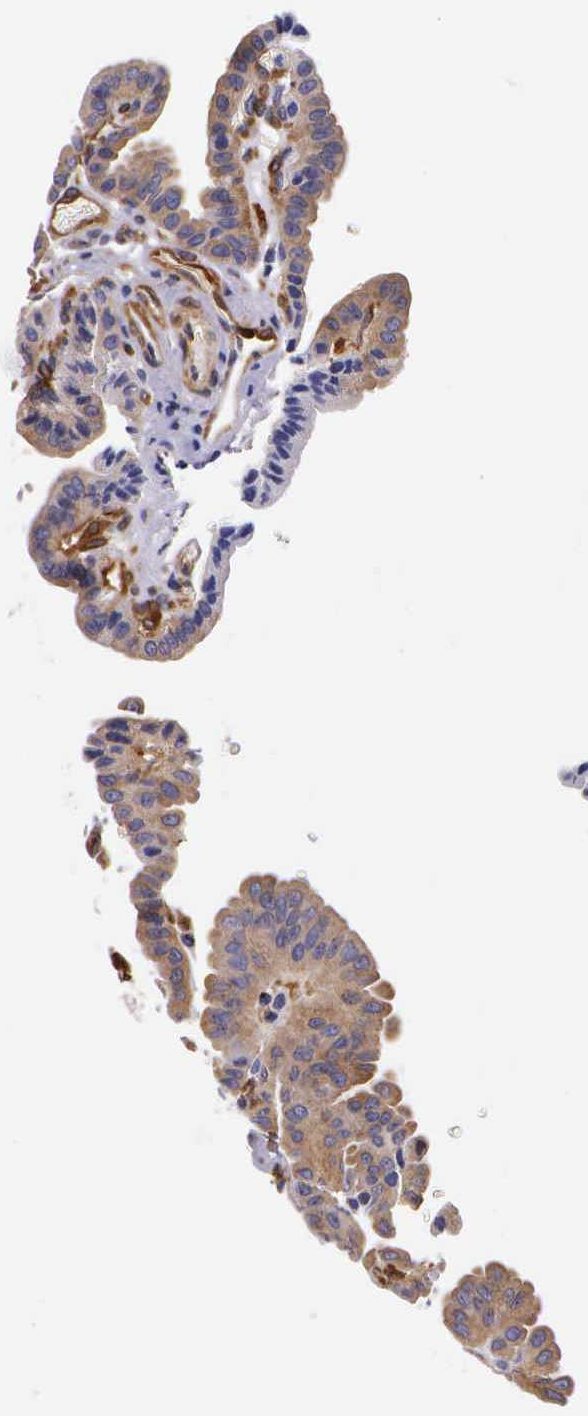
{"staining": {"intensity": "moderate", "quantity": ">75%", "location": "cytoplasmic/membranous"}, "tissue": "thyroid cancer", "cell_type": "Tumor cells", "image_type": "cancer", "snomed": [{"axis": "morphology", "description": "Papillary adenocarcinoma, NOS"}, {"axis": "topography", "description": "Thyroid gland"}], "caption": "Immunohistochemical staining of thyroid cancer (papillary adenocarcinoma) displays medium levels of moderate cytoplasmic/membranous protein staining in about >75% of tumor cells.", "gene": "BCAR1", "patient": {"sex": "male", "age": 87}}